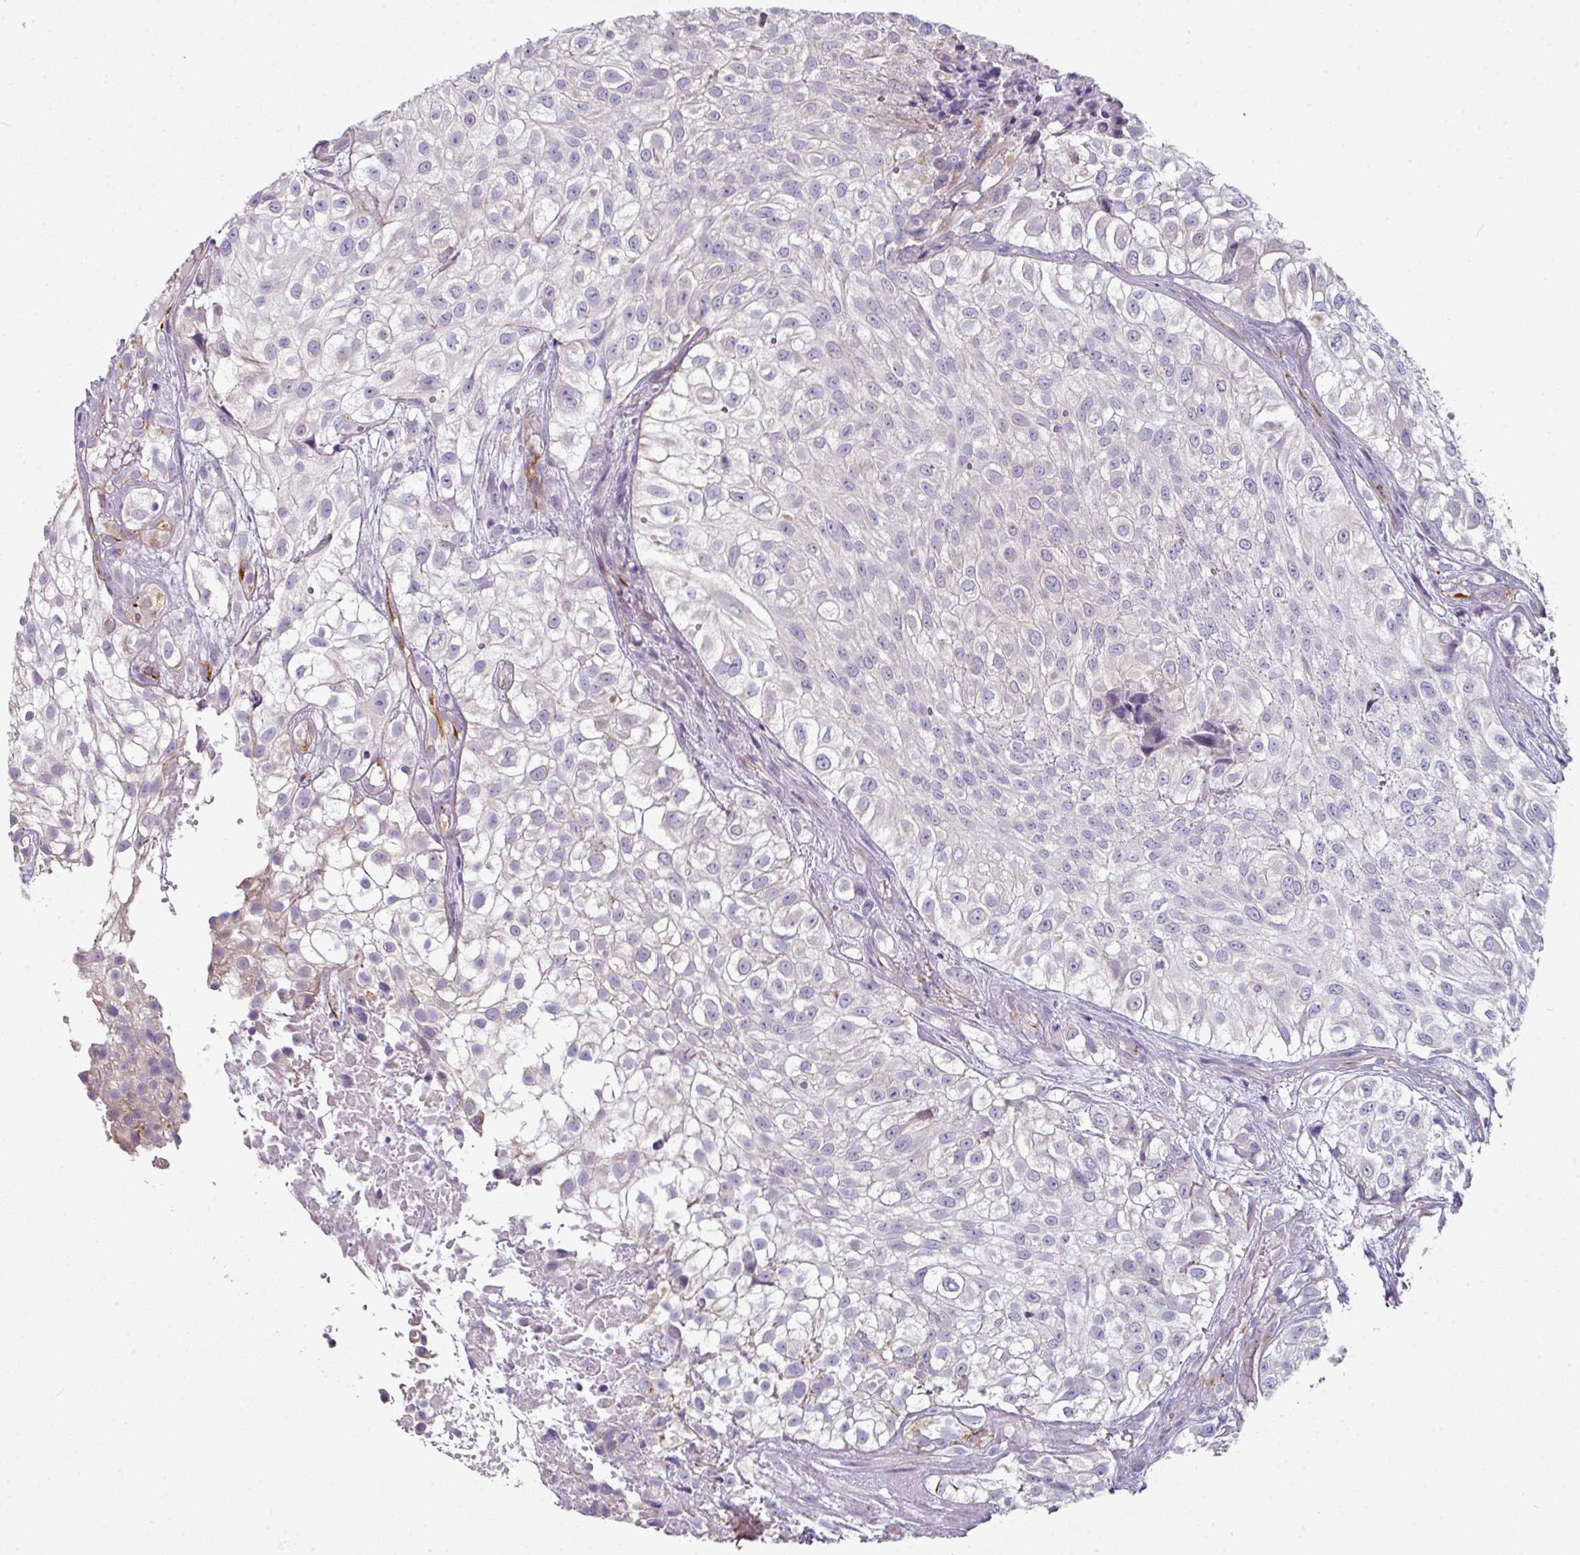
{"staining": {"intensity": "negative", "quantity": "none", "location": "none"}, "tissue": "urothelial cancer", "cell_type": "Tumor cells", "image_type": "cancer", "snomed": [{"axis": "morphology", "description": "Urothelial carcinoma, High grade"}, {"axis": "topography", "description": "Urinary bladder"}], "caption": "Immunohistochemistry (IHC) photomicrograph of neoplastic tissue: urothelial carcinoma (high-grade) stained with DAB (3,3'-diaminobenzidine) displays no significant protein expression in tumor cells.", "gene": "SLC17A7", "patient": {"sex": "male", "age": 56}}